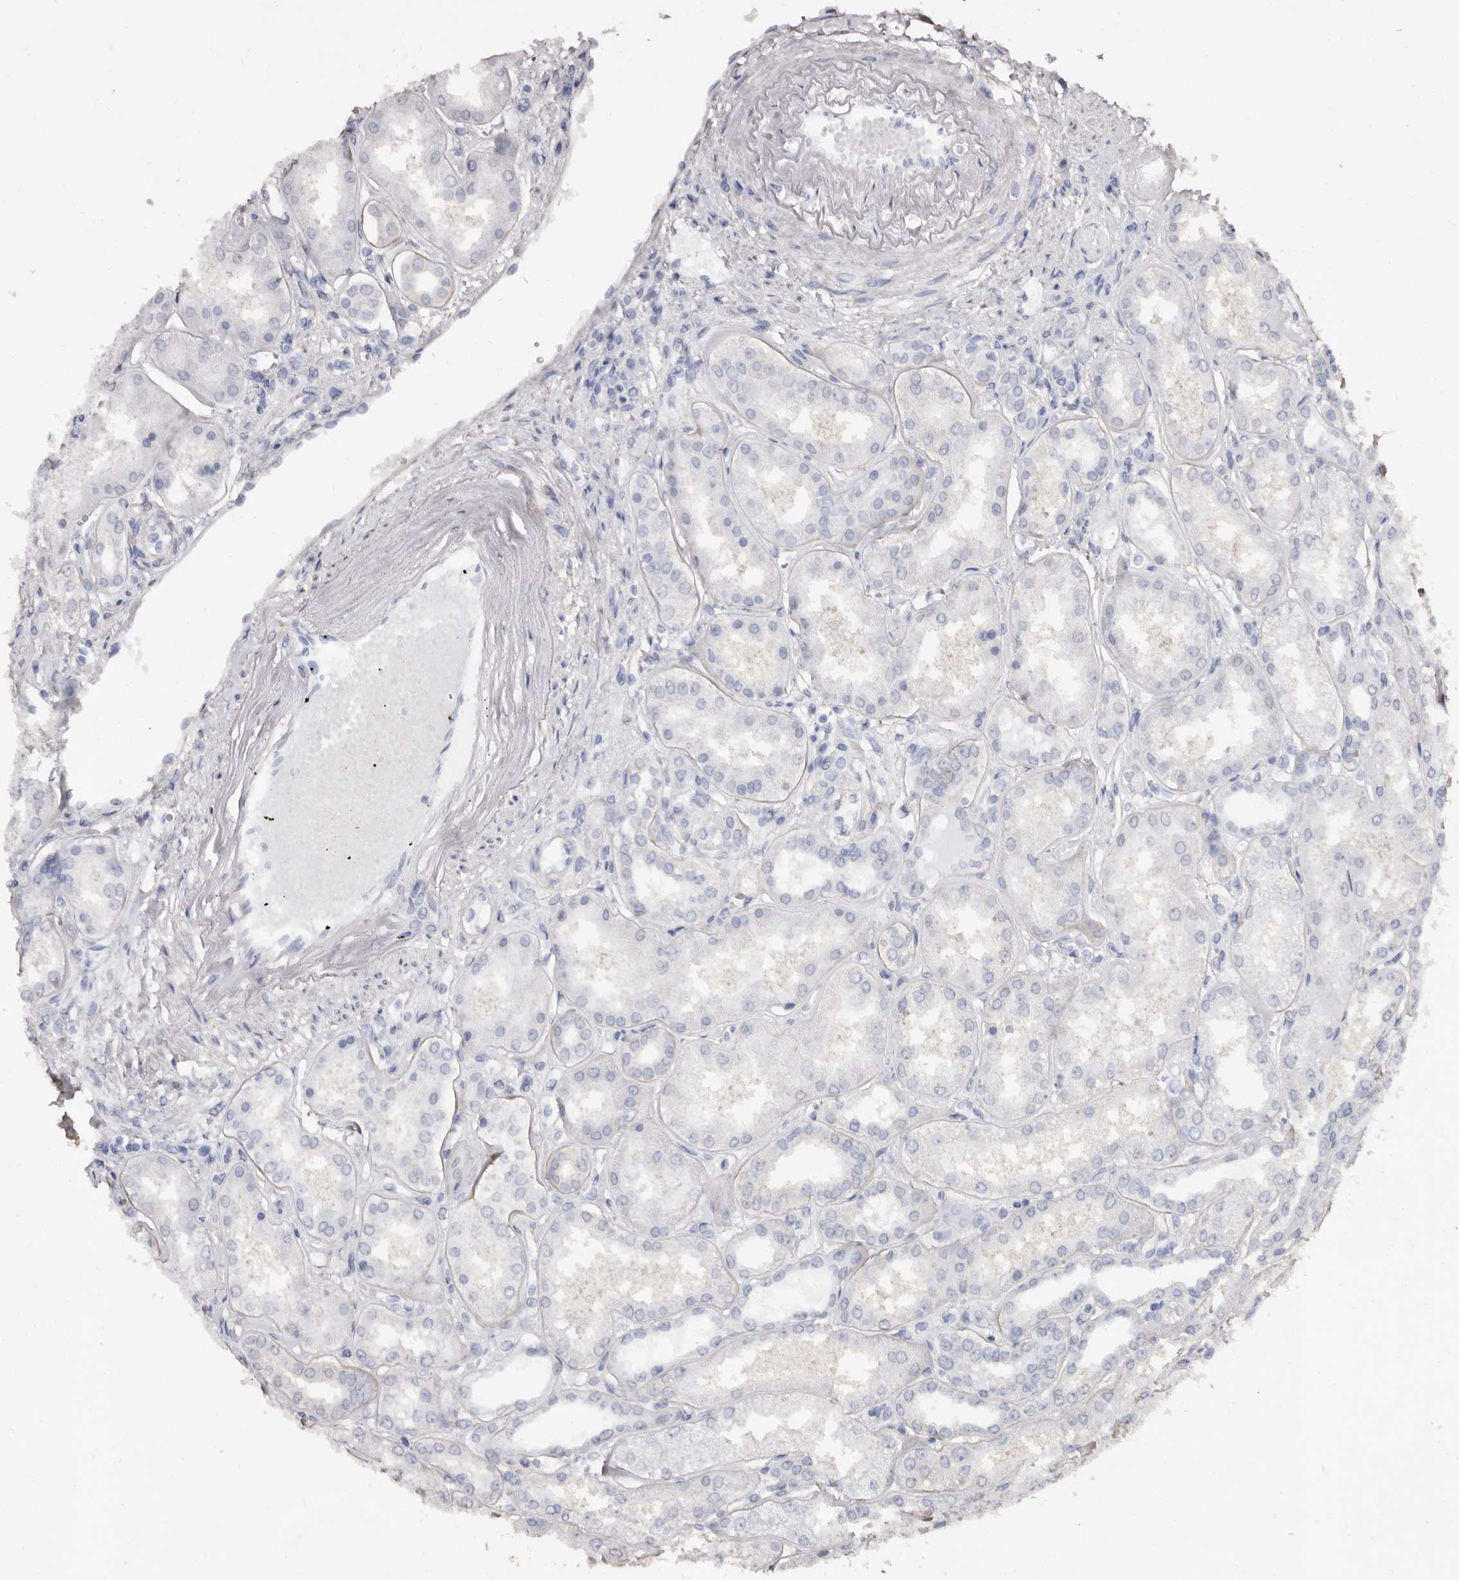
{"staining": {"intensity": "moderate", "quantity": "<25%", "location": "cytoplasmic/membranous"}, "tissue": "kidney", "cell_type": "Cells in glomeruli", "image_type": "normal", "snomed": [{"axis": "morphology", "description": "Normal tissue, NOS"}, {"axis": "topography", "description": "Kidney"}], "caption": "A high-resolution image shows immunohistochemistry (IHC) staining of normal kidney, which reveals moderate cytoplasmic/membranous staining in approximately <25% of cells in glomeruli. Ihc stains the protein in brown and the nuclei are stained blue.", "gene": "COQ8B", "patient": {"sex": "female", "age": 56}}